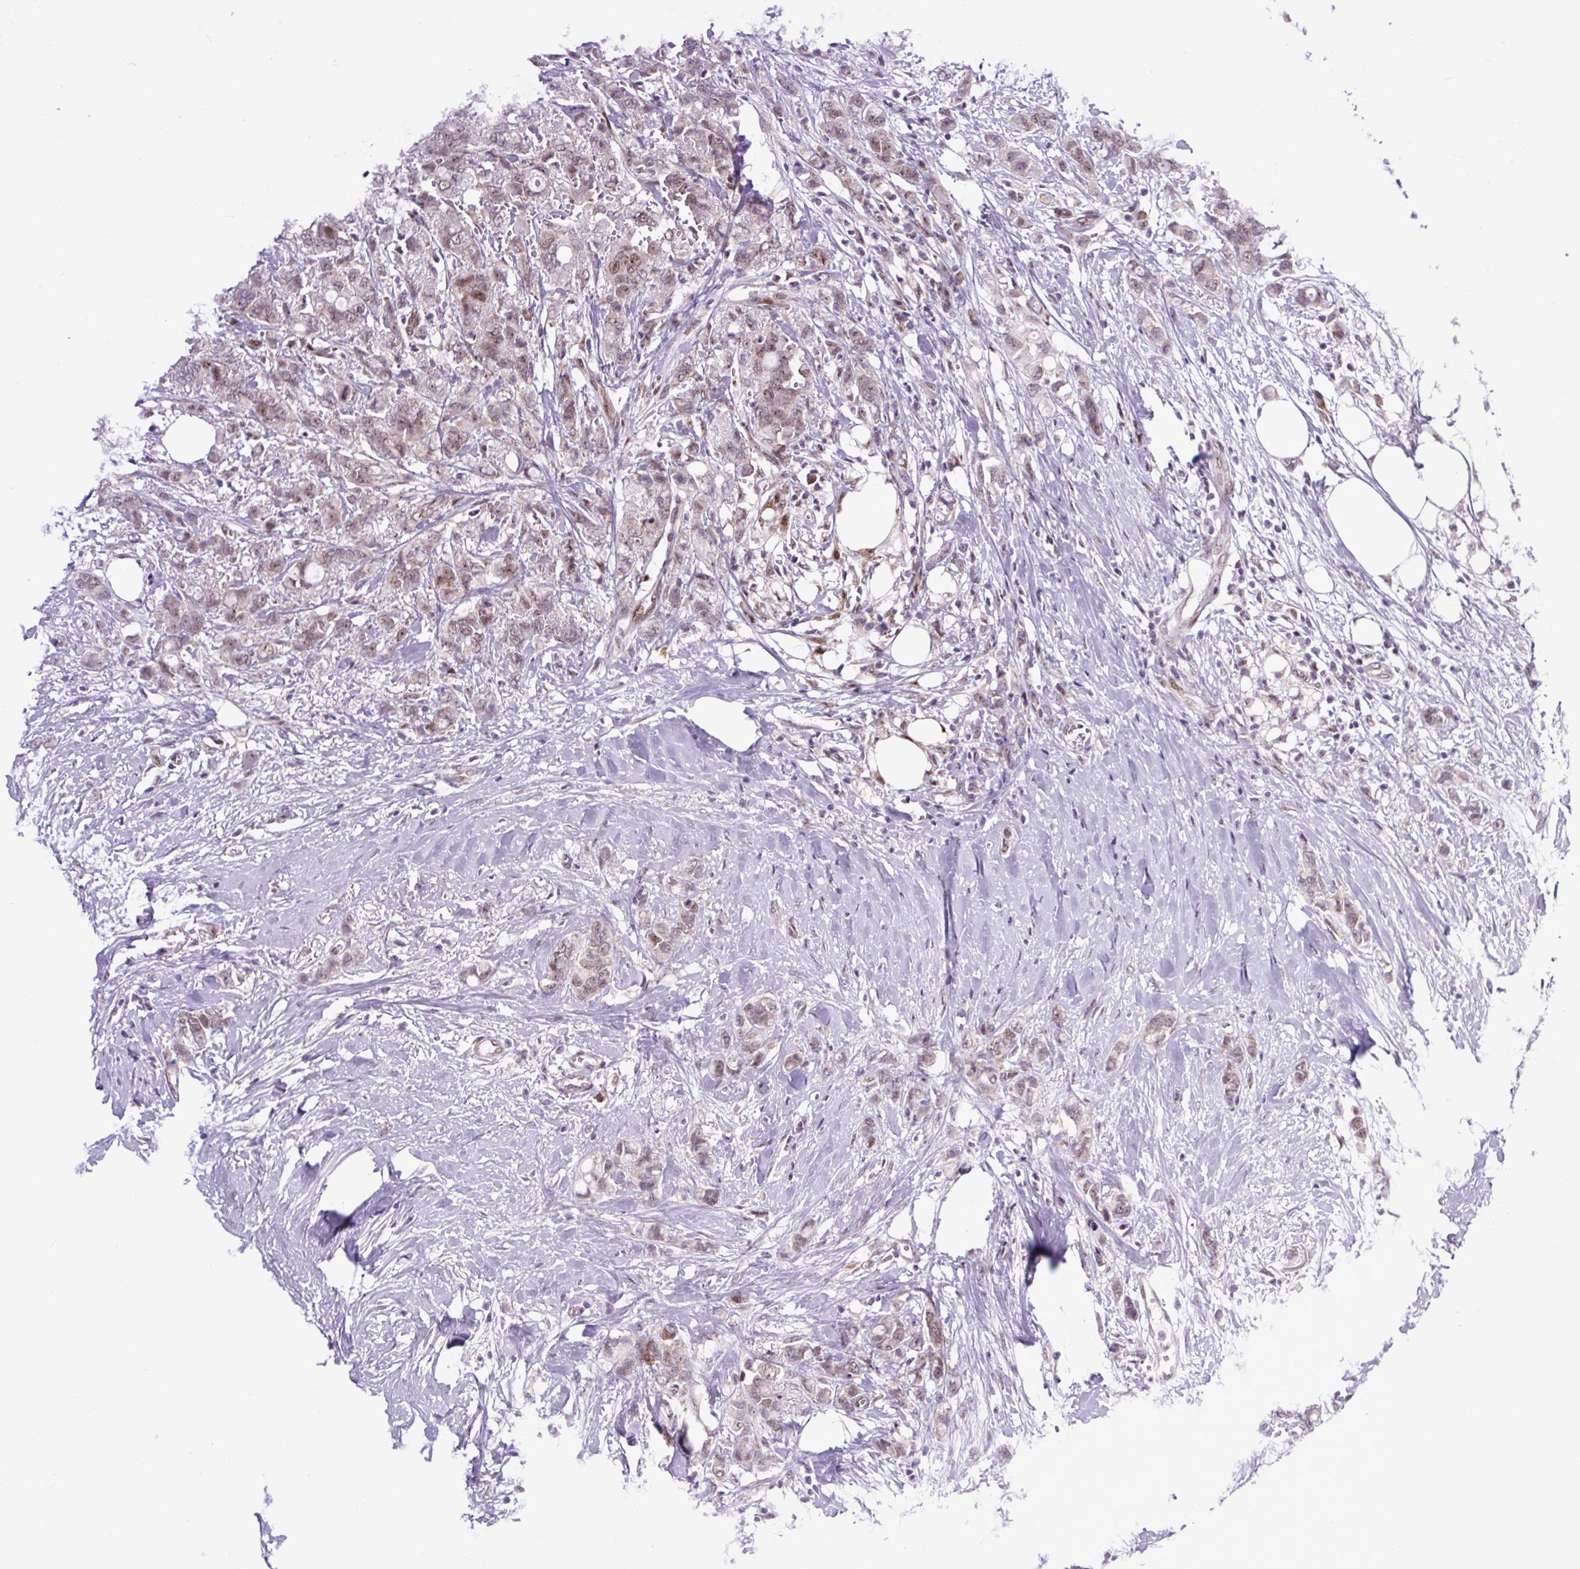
{"staining": {"intensity": "weak", "quantity": ">75%", "location": "cytoplasmic/membranous,nuclear"}, "tissue": "breast cancer", "cell_type": "Tumor cells", "image_type": "cancer", "snomed": [{"axis": "morphology", "description": "Lobular carcinoma"}, {"axis": "topography", "description": "Breast"}], "caption": "Weak cytoplasmic/membranous and nuclear protein positivity is identified in about >75% of tumor cells in breast lobular carcinoma.", "gene": "CLK2", "patient": {"sex": "female", "age": 91}}